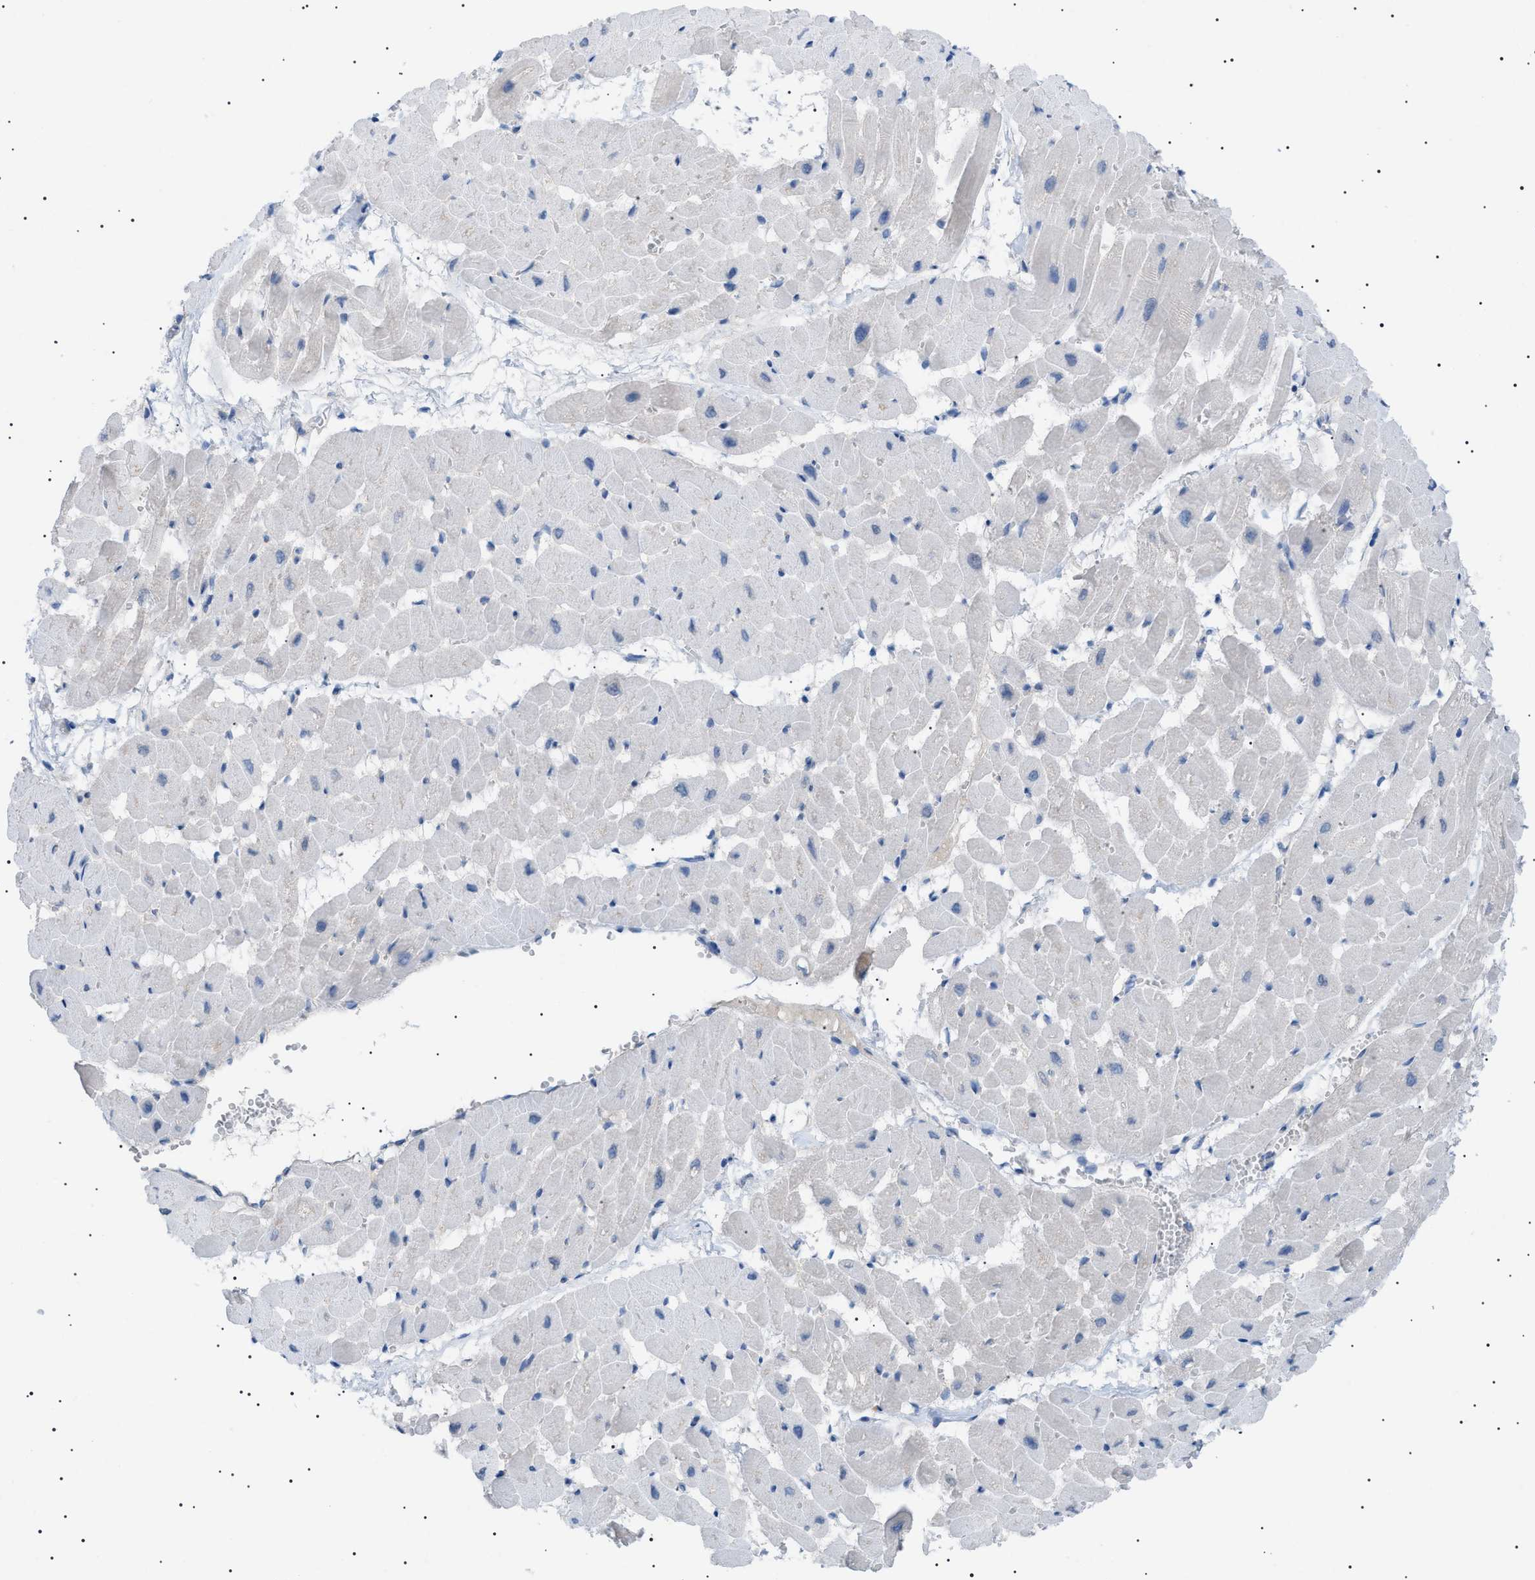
{"staining": {"intensity": "weak", "quantity": "<25%", "location": "cytoplasmic/membranous"}, "tissue": "heart muscle", "cell_type": "Cardiomyocytes", "image_type": "normal", "snomed": [{"axis": "morphology", "description": "Normal tissue, NOS"}, {"axis": "topography", "description": "Heart"}], "caption": "This histopathology image is of benign heart muscle stained with IHC to label a protein in brown with the nuclei are counter-stained blue. There is no staining in cardiomyocytes. The staining was performed using DAB (3,3'-diaminobenzidine) to visualize the protein expression in brown, while the nuclei were stained in blue with hematoxylin (Magnification: 20x).", "gene": "ADAMTS1", "patient": {"sex": "male", "age": 45}}